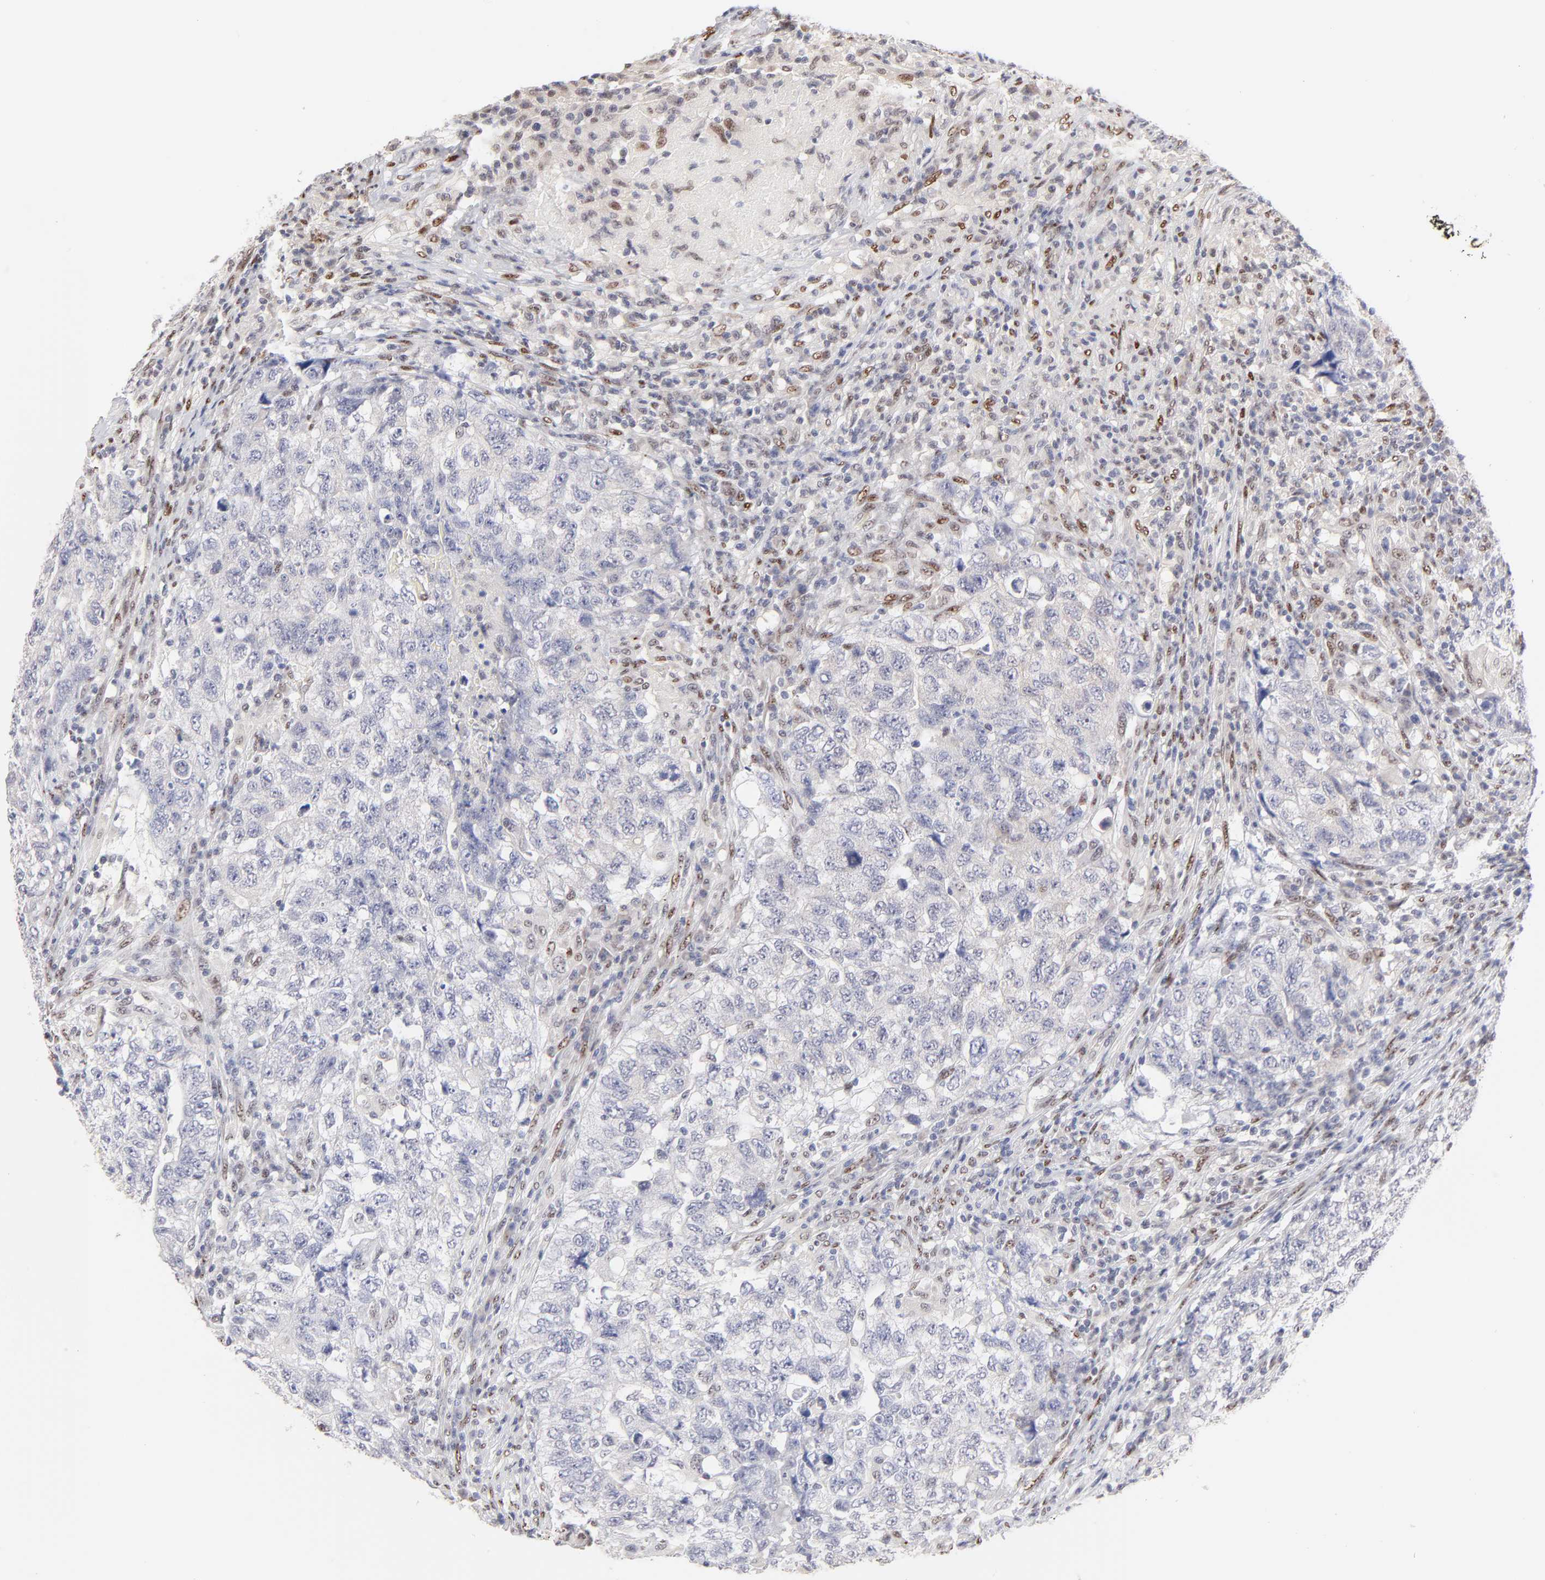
{"staining": {"intensity": "negative", "quantity": "none", "location": "none"}, "tissue": "testis cancer", "cell_type": "Tumor cells", "image_type": "cancer", "snomed": [{"axis": "morphology", "description": "Carcinoma, Embryonal, NOS"}, {"axis": "topography", "description": "Testis"}], "caption": "Tumor cells are negative for brown protein staining in embryonal carcinoma (testis).", "gene": "STAT3", "patient": {"sex": "male", "age": 21}}